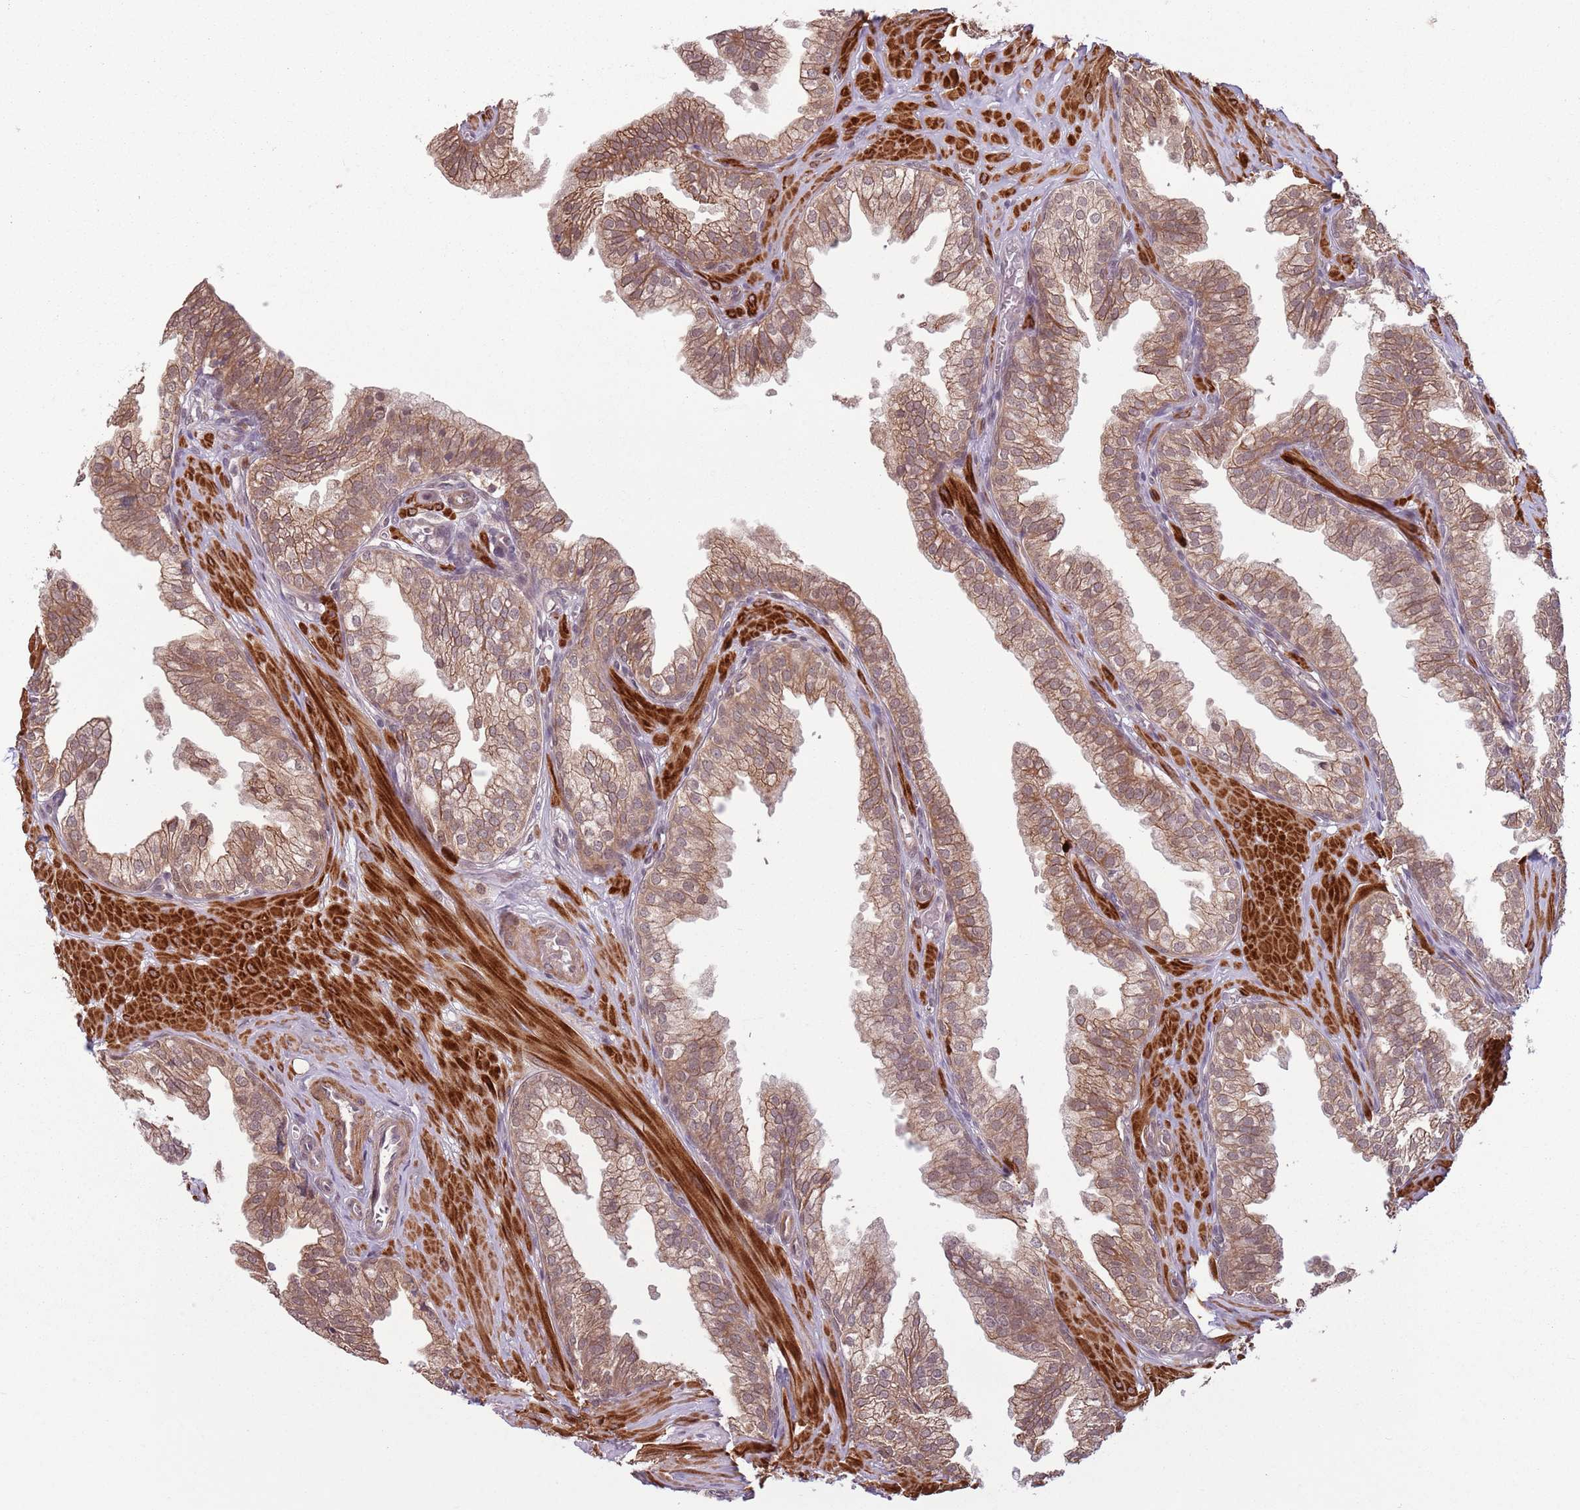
{"staining": {"intensity": "moderate", "quantity": ">75%", "location": "cytoplasmic/membranous"}, "tissue": "prostate", "cell_type": "Glandular cells", "image_type": "normal", "snomed": [{"axis": "morphology", "description": "Normal tissue, NOS"}, {"axis": "topography", "description": "Prostate"}, {"axis": "topography", "description": "Peripheral nerve tissue"}], "caption": "DAB (3,3'-diaminobenzidine) immunohistochemical staining of unremarkable human prostate reveals moderate cytoplasmic/membranous protein staining in about >75% of glandular cells.", "gene": "CCDC154", "patient": {"sex": "male", "age": 55}}